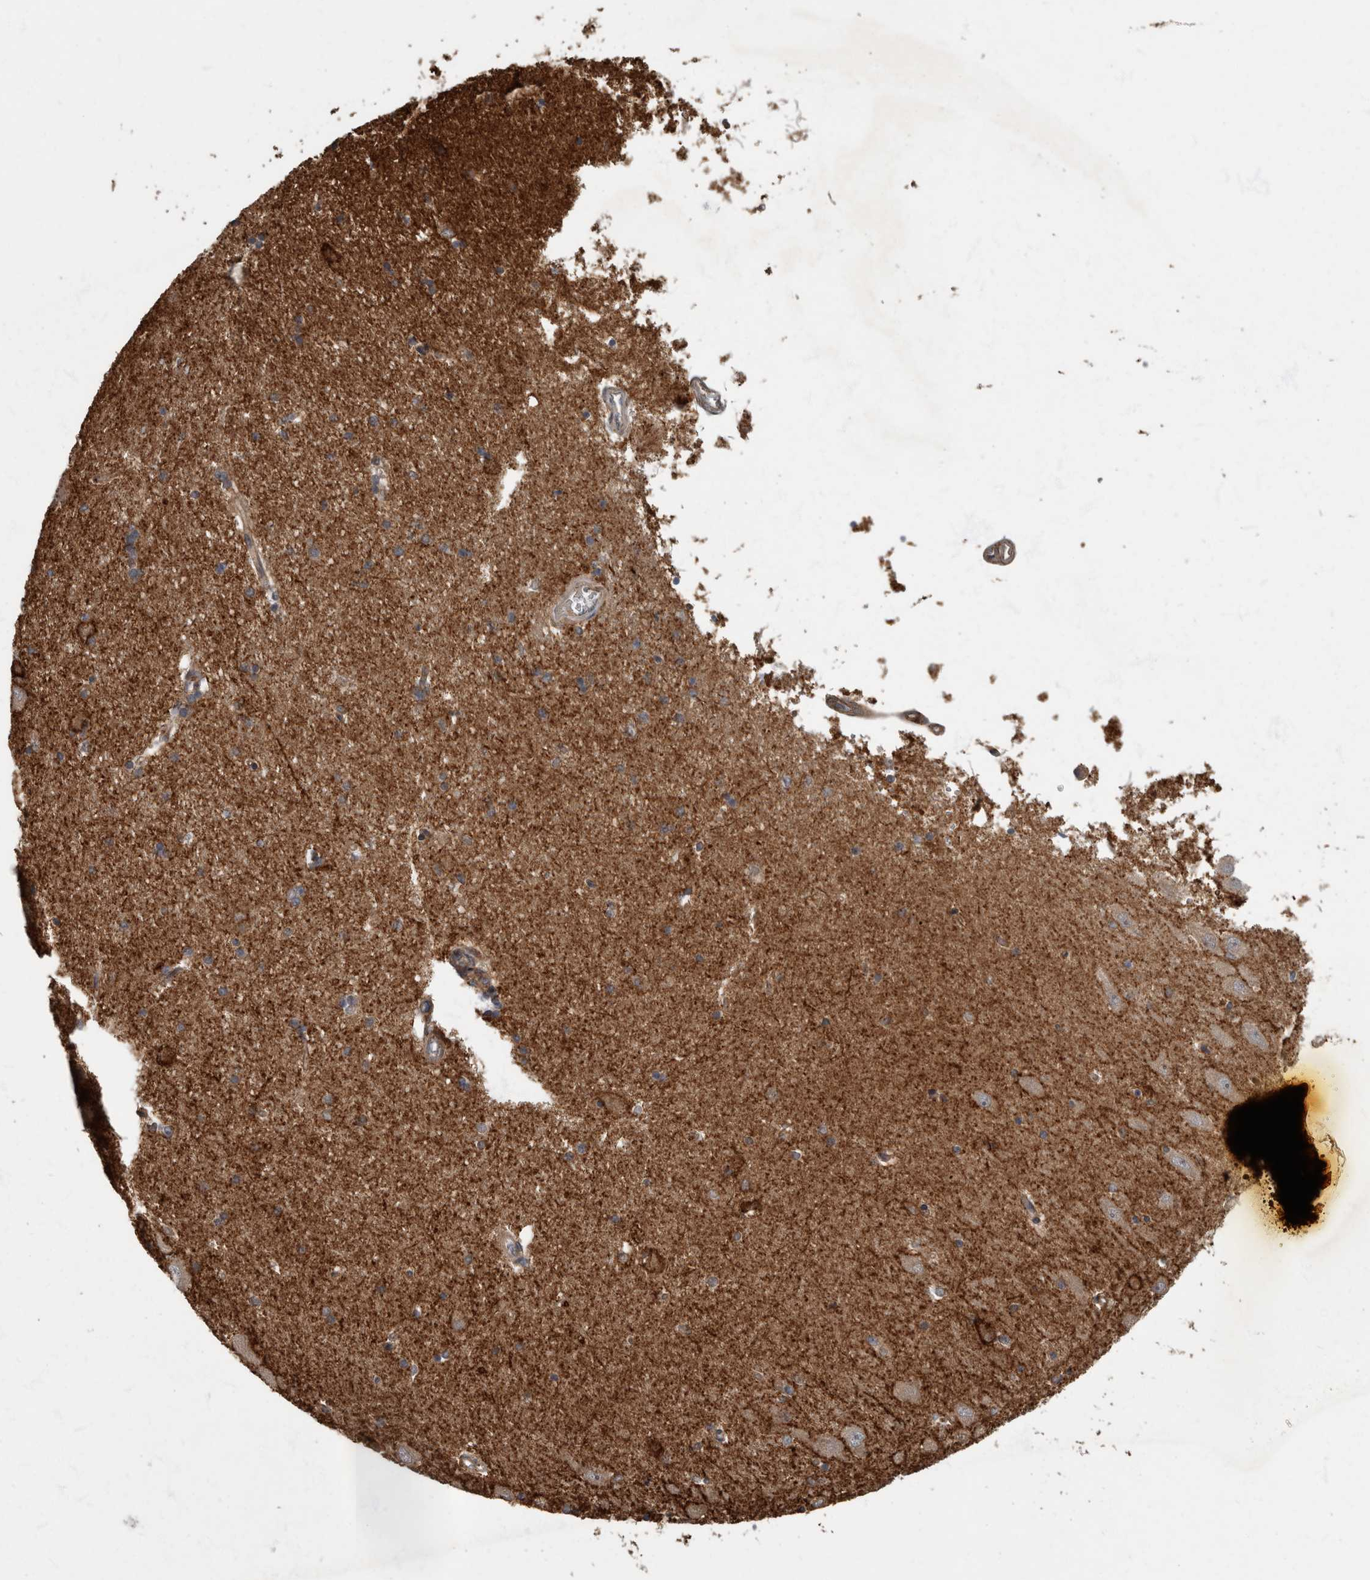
{"staining": {"intensity": "moderate", "quantity": "<25%", "location": "cytoplasmic/membranous"}, "tissue": "hippocampus", "cell_type": "Glial cells", "image_type": "normal", "snomed": [{"axis": "morphology", "description": "Normal tissue, NOS"}, {"axis": "topography", "description": "Hippocampus"}], "caption": "Hippocampus stained with DAB (3,3'-diaminobenzidine) IHC exhibits low levels of moderate cytoplasmic/membranous expression in about <25% of glial cells. The staining is performed using DAB brown chromogen to label protein expression. The nuclei are counter-stained blue using hematoxylin.", "gene": "VEGFD", "patient": {"sex": "male", "age": 45}}